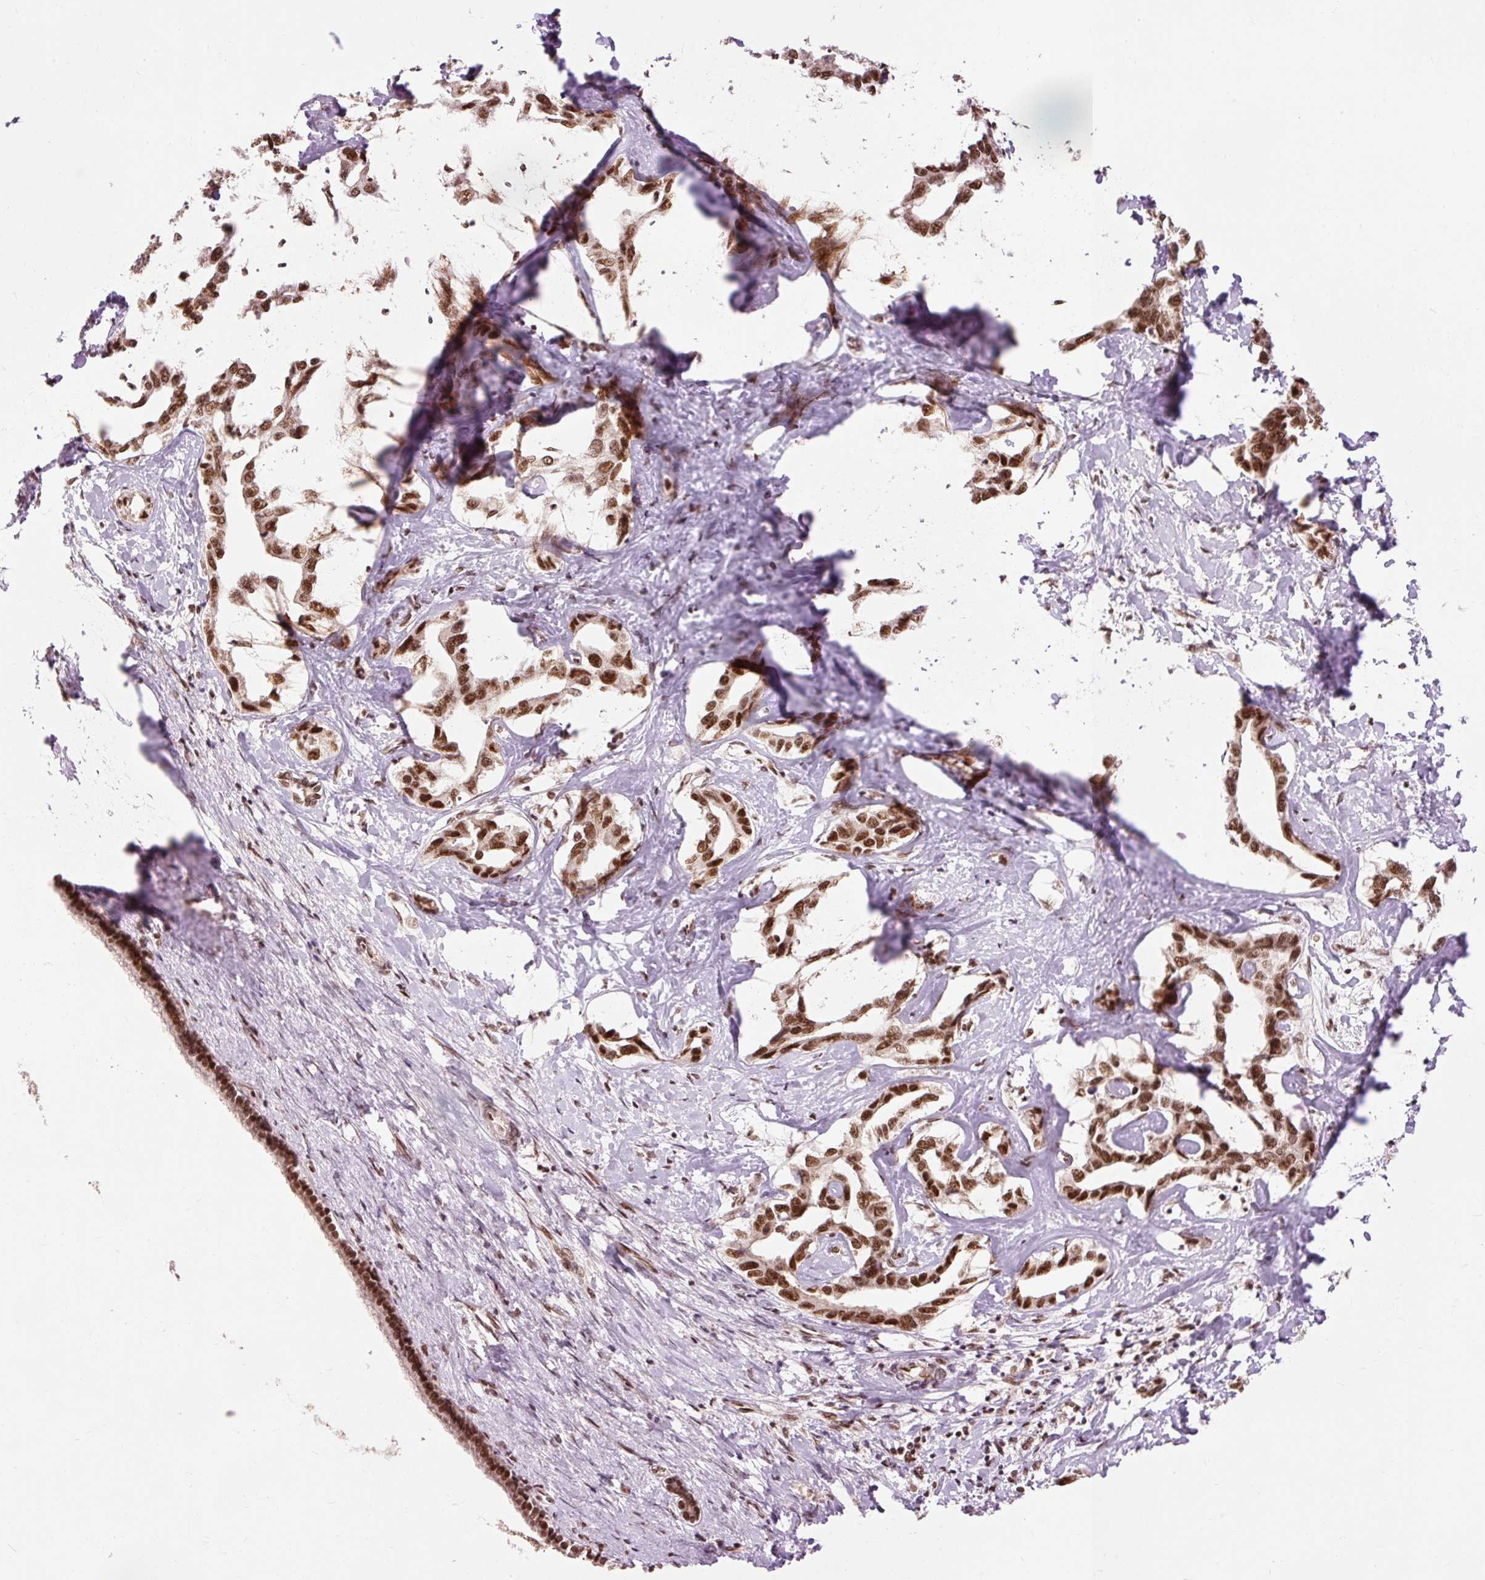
{"staining": {"intensity": "strong", "quantity": ">75%", "location": "nuclear"}, "tissue": "liver cancer", "cell_type": "Tumor cells", "image_type": "cancer", "snomed": [{"axis": "morphology", "description": "Cholangiocarcinoma"}, {"axis": "topography", "description": "Liver"}], "caption": "Liver cancer (cholangiocarcinoma) stained with DAB (3,3'-diaminobenzidine) IHC reveals high levels of strong nuclear positivity in about >75% of tumor cells.", "gene": "ZBTB44", "patient": {"sex": "male", "age": 59}}